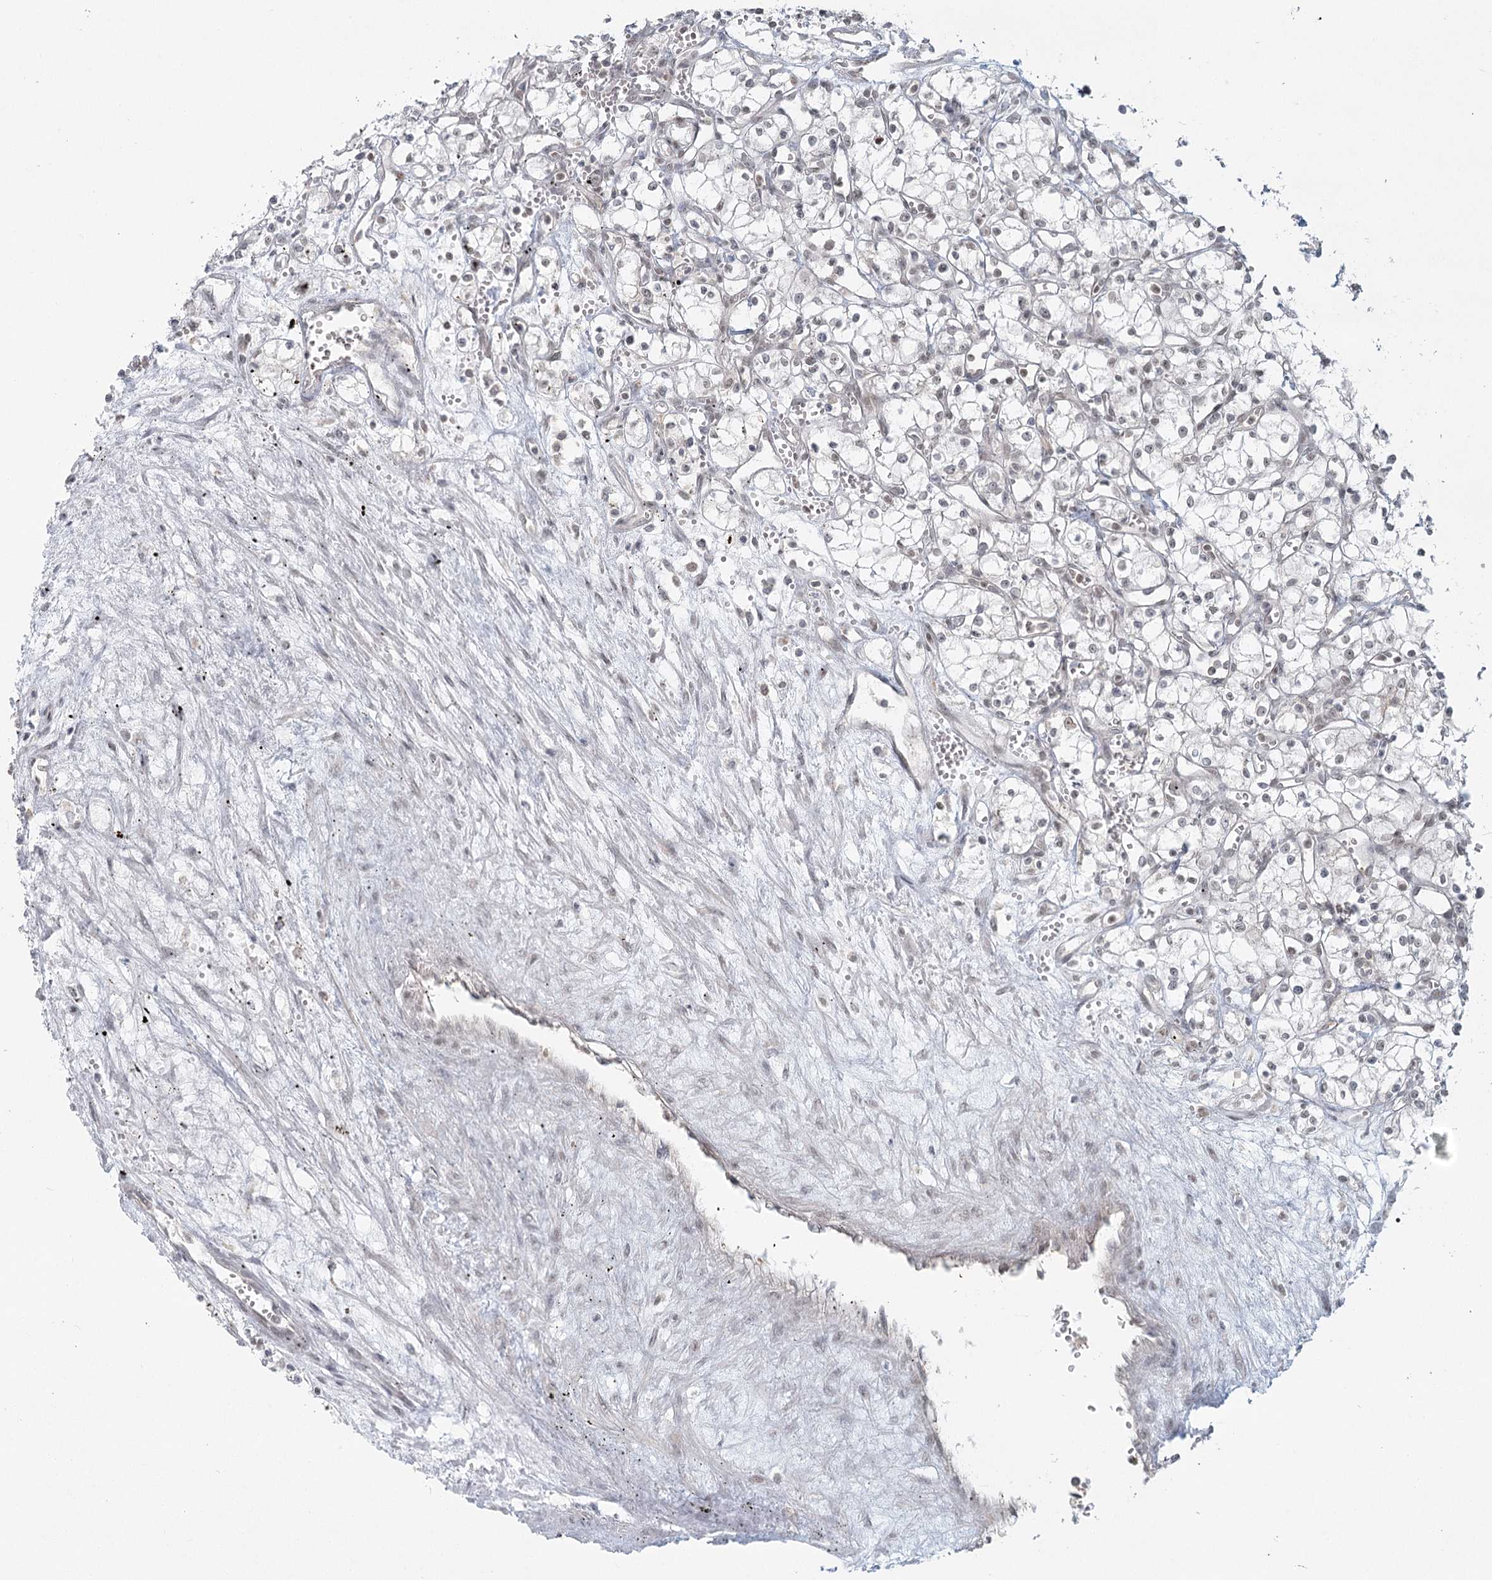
{"staining": {"intensity": "negative", "quantity": "none", "location": "none"}, "tissue": "renal cancer", "cell_type": "Tumor cells", "image_type": "cancer", "snomed": [{"axis": "morphology", "description": "Adenocarcinoma, NOS"}, {"axis": "topography", "description": "Kidney"}], "caption": "DAB immunohistochemical staining of renal adenocarcinoma displays no significant staining in tumor cells. (Brightfield microscopy of DAB IHC at high magnification).", "gene": "R3HCC1L", "patient": {"sex": "male", "age": 59}}